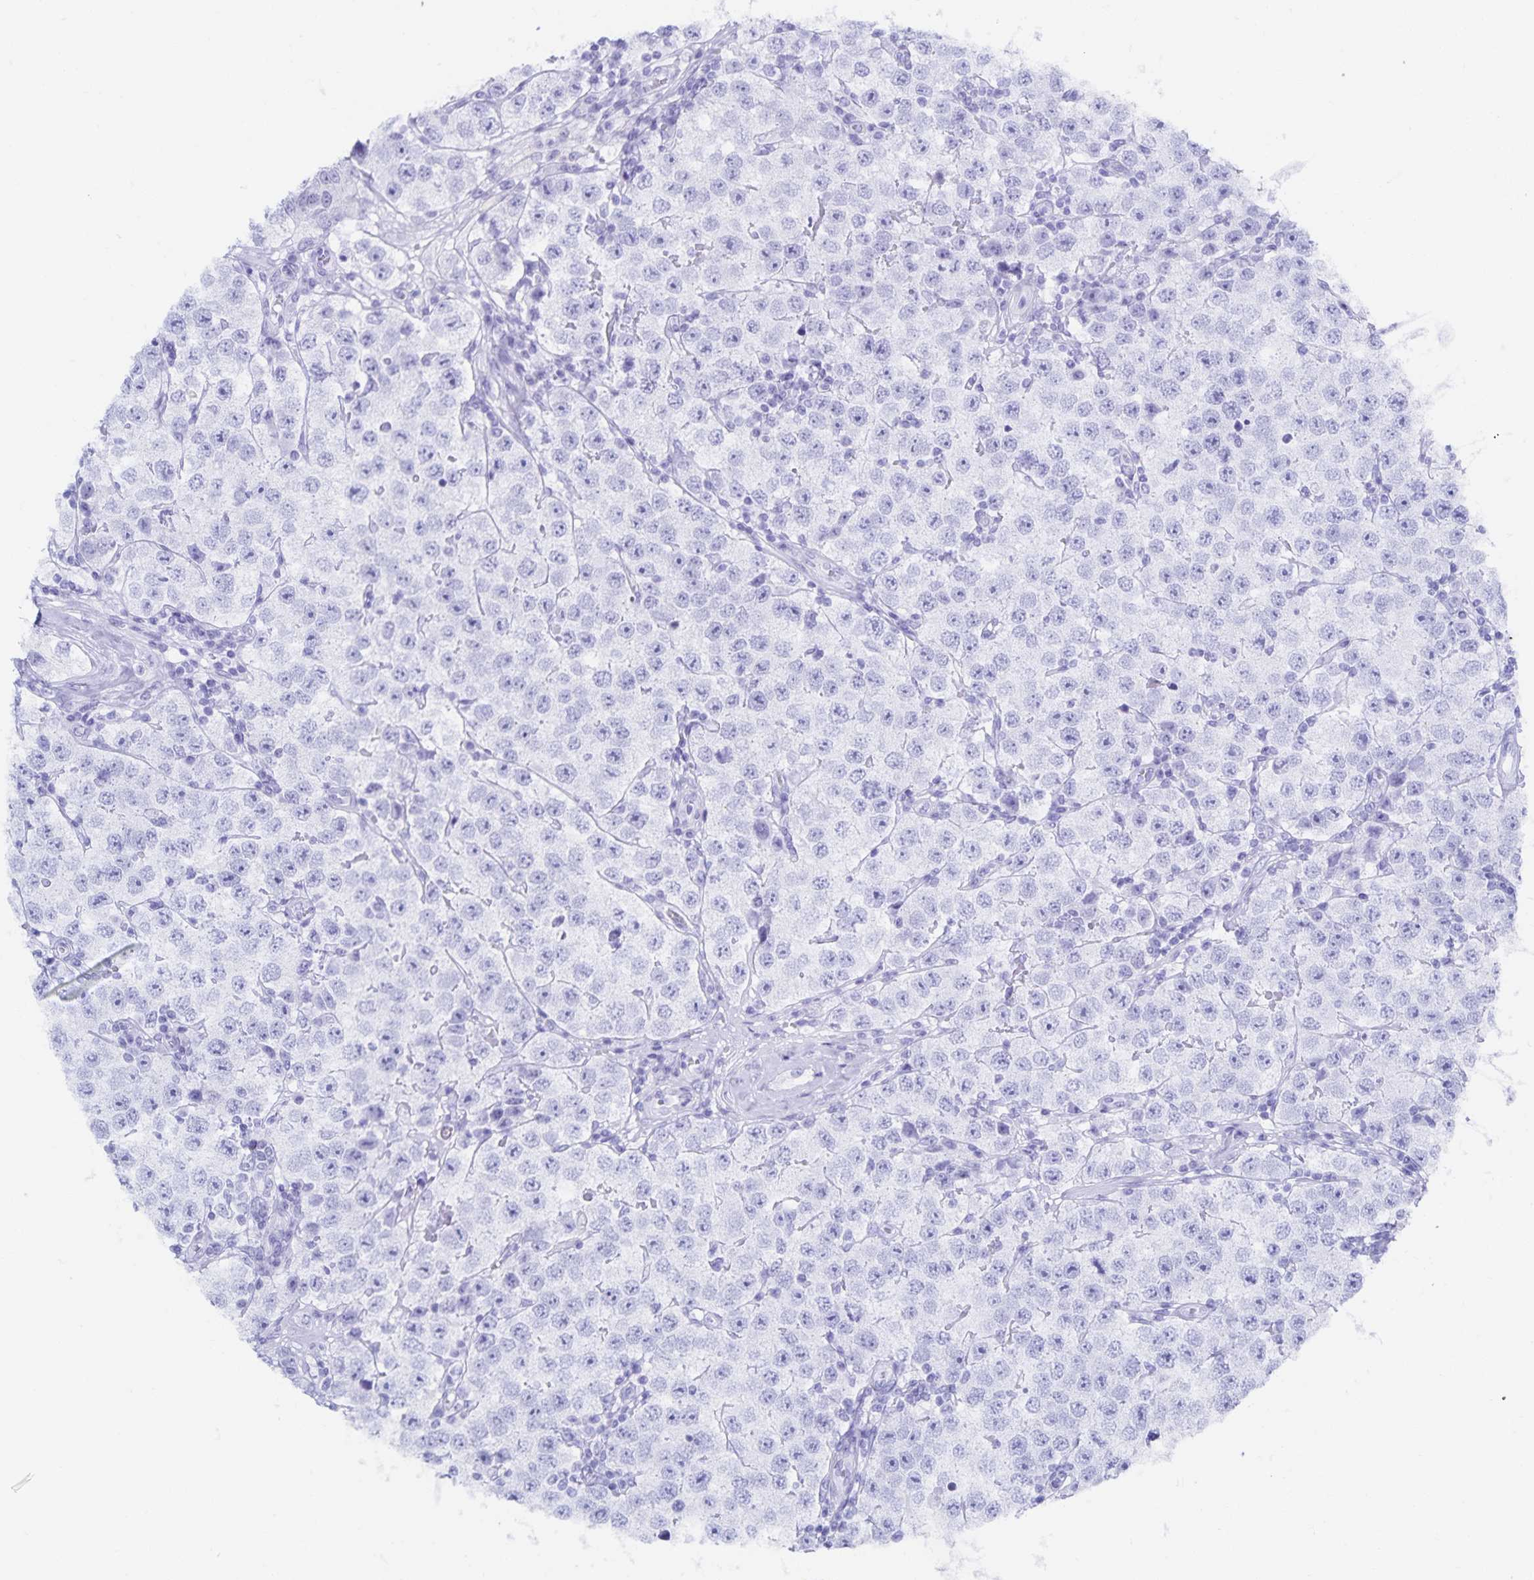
{"staining": {"intensity": "negative", "quantity": "none", "location": "none"}, "tissue": "testis cancer", "cell_type": "Tumor cells", "image_type": "cancer", "snomed": [{"axis": "morphology", "description": "Seminoma, NOS"}, {"axis": "topography", "description": "Testis"}], "caption": "Tumor cells are negative for protein expression in human seminoma (testis). (DAB (3,3'-diaminobenzidine) immunohistochemistry, high magnification).", "gene": "SNTN", "patient": {"sex": "male", "age": 34}}